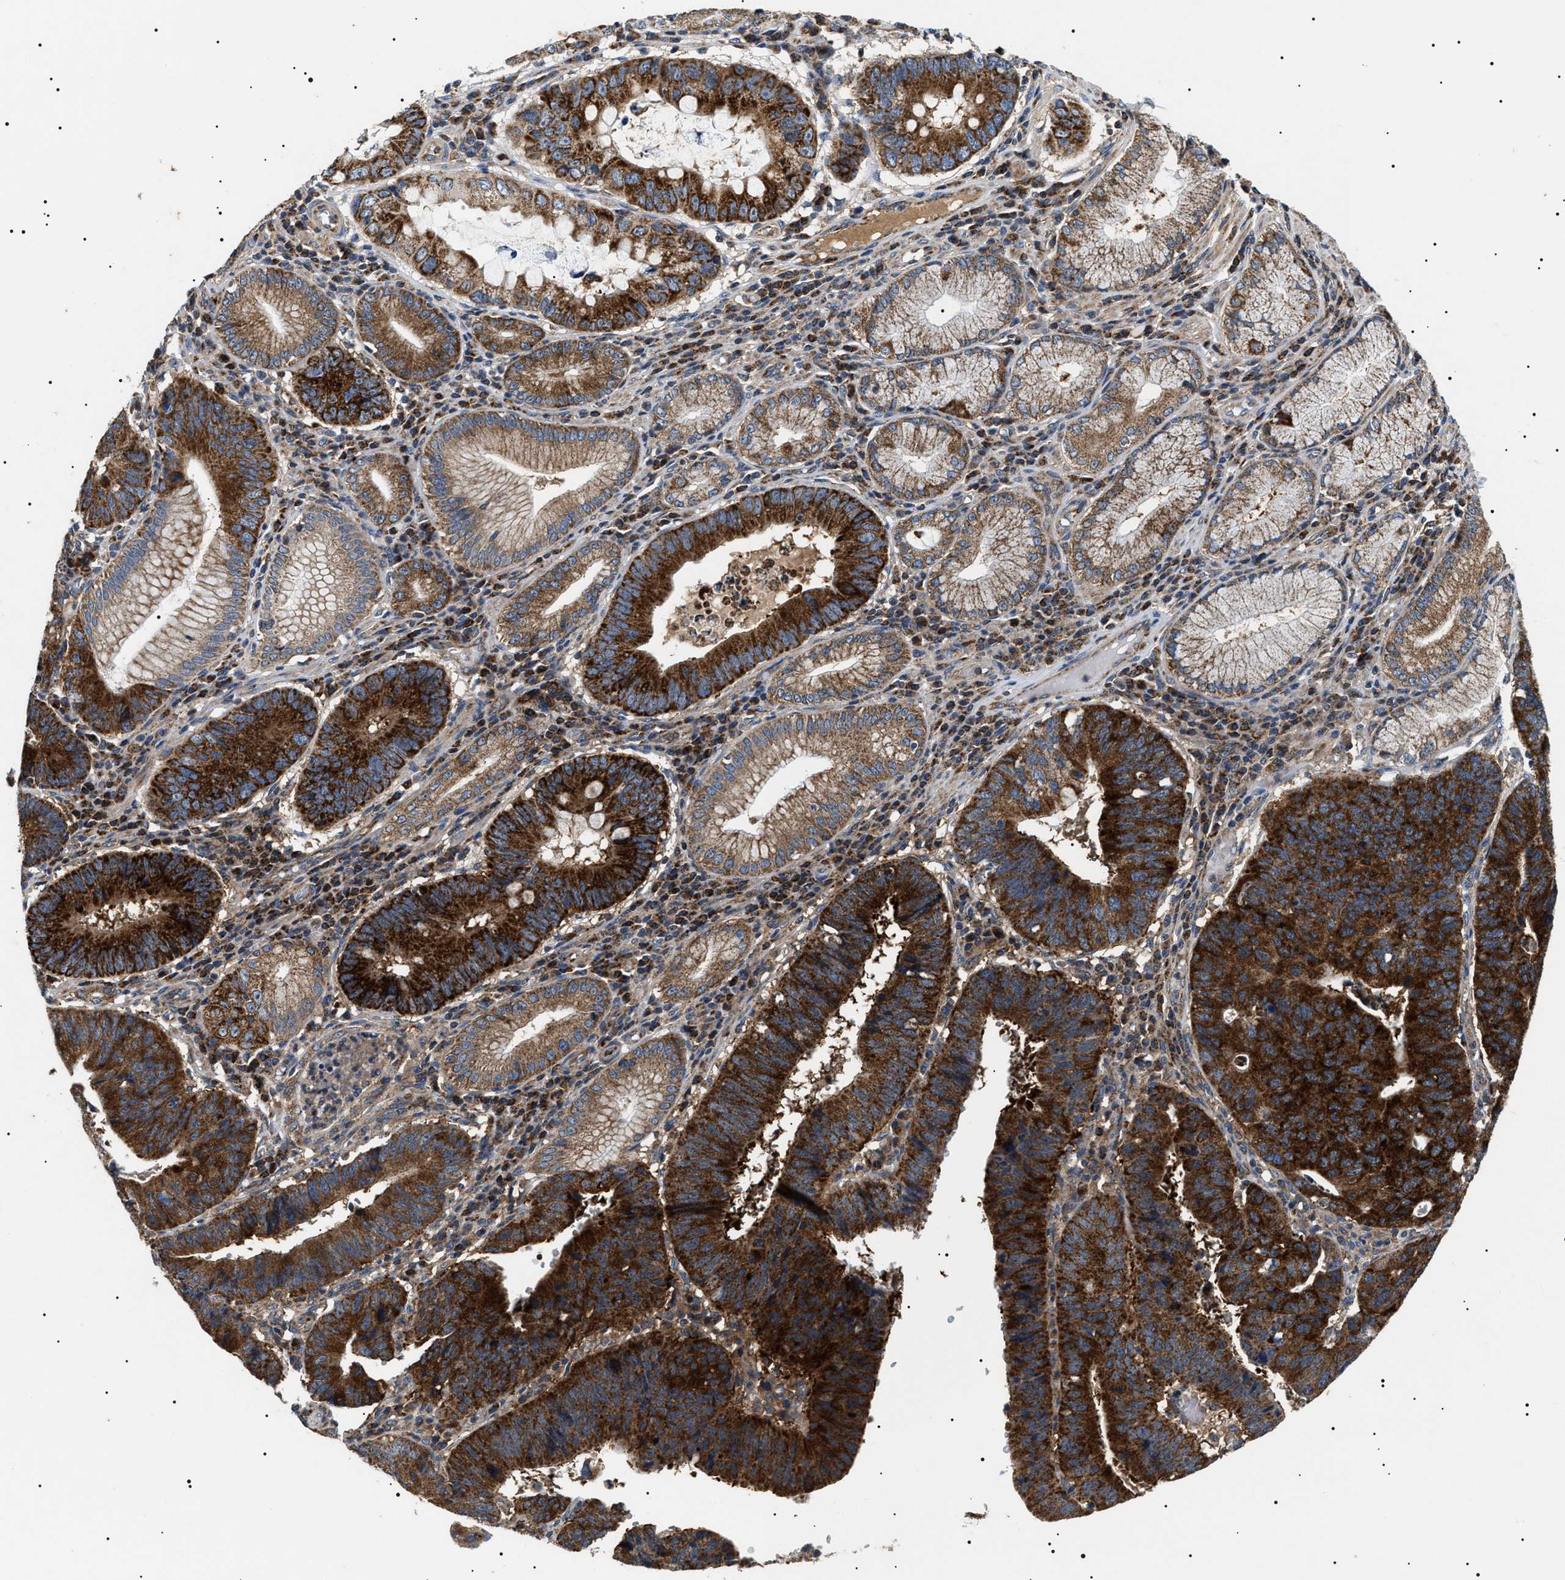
{"staining": {"intensity": "strong", "quantity": ">75%", "location": "cytoplasmic/membranous"}, "tissue": "stomach cancer", "cell_type": "Tumor cells", "image_type": "cancer", "snomed": [{"axis": "morphology", "description": "Adenocarcinoma, NOS"}, {"axis": "topography", "description": "Stomach"}], "caption": "Immunohistochemistry image of human adenocarcinoma (stomach) stained for a protein (brown), which displays high levels of strong cytoplasmic/membranous staining in about >75% of tumor cells.", "gene": "OXSM", "patient": {"sex": "male", "age": 59}}